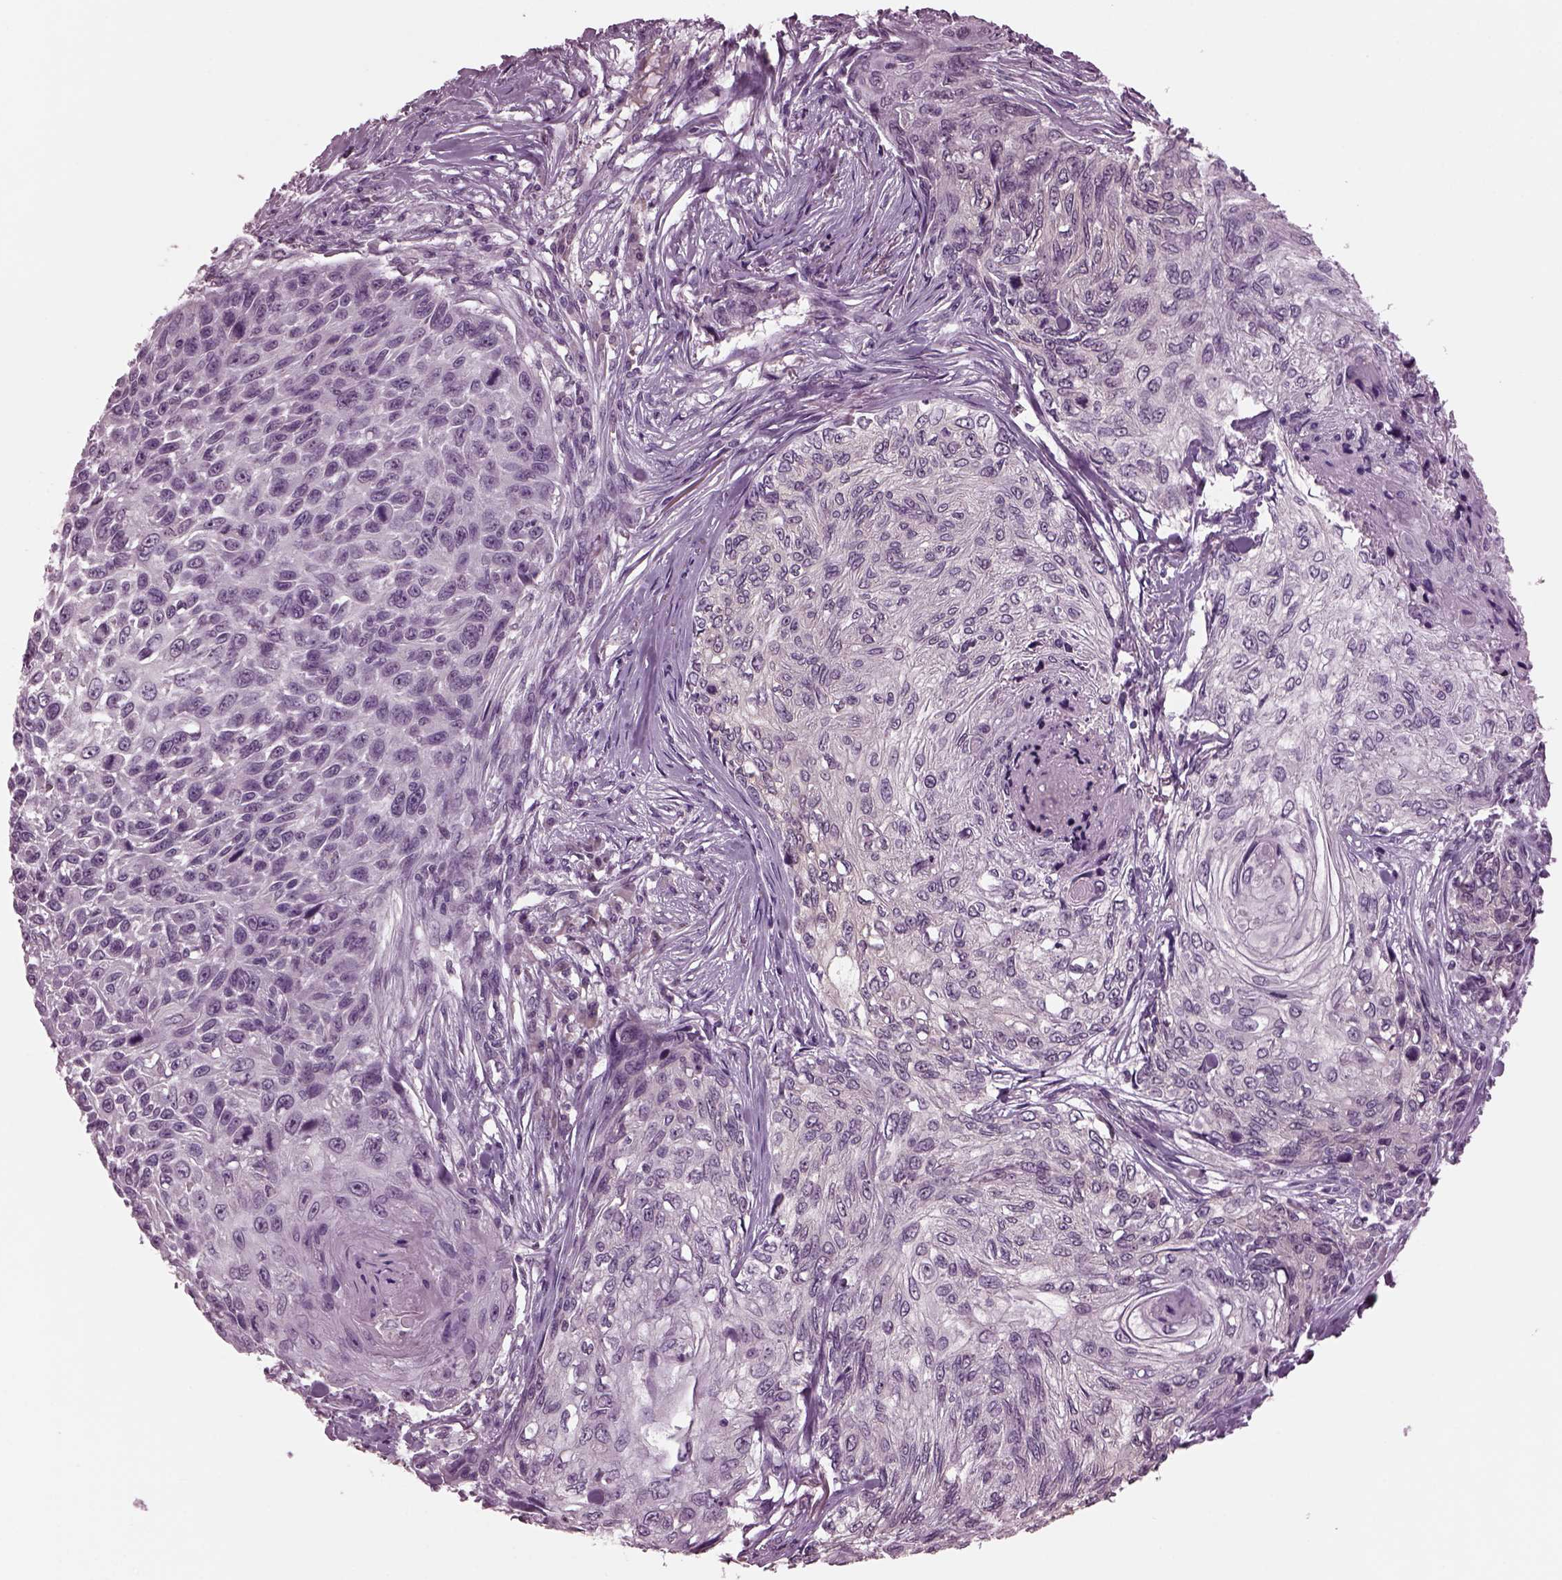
{"staining": {"intensity": "negative", "quantity": "none", "location": "none"}, "tissue": "skin cancer", "cell_type": "Tumor cells", "image_type": "cancer", "snomed": [{"axis": "morphology", "description": "Squamous cell carcinoma, NOS"}, {"axis": "topography", "description": "Skin"}], "caption": "IHC photomicrograph of skin cancer stained for a protein (brown), which shows no positivity in tumor cells.", "gene": "CLCN4", "patient": {"sex": "male", "age": 92}}